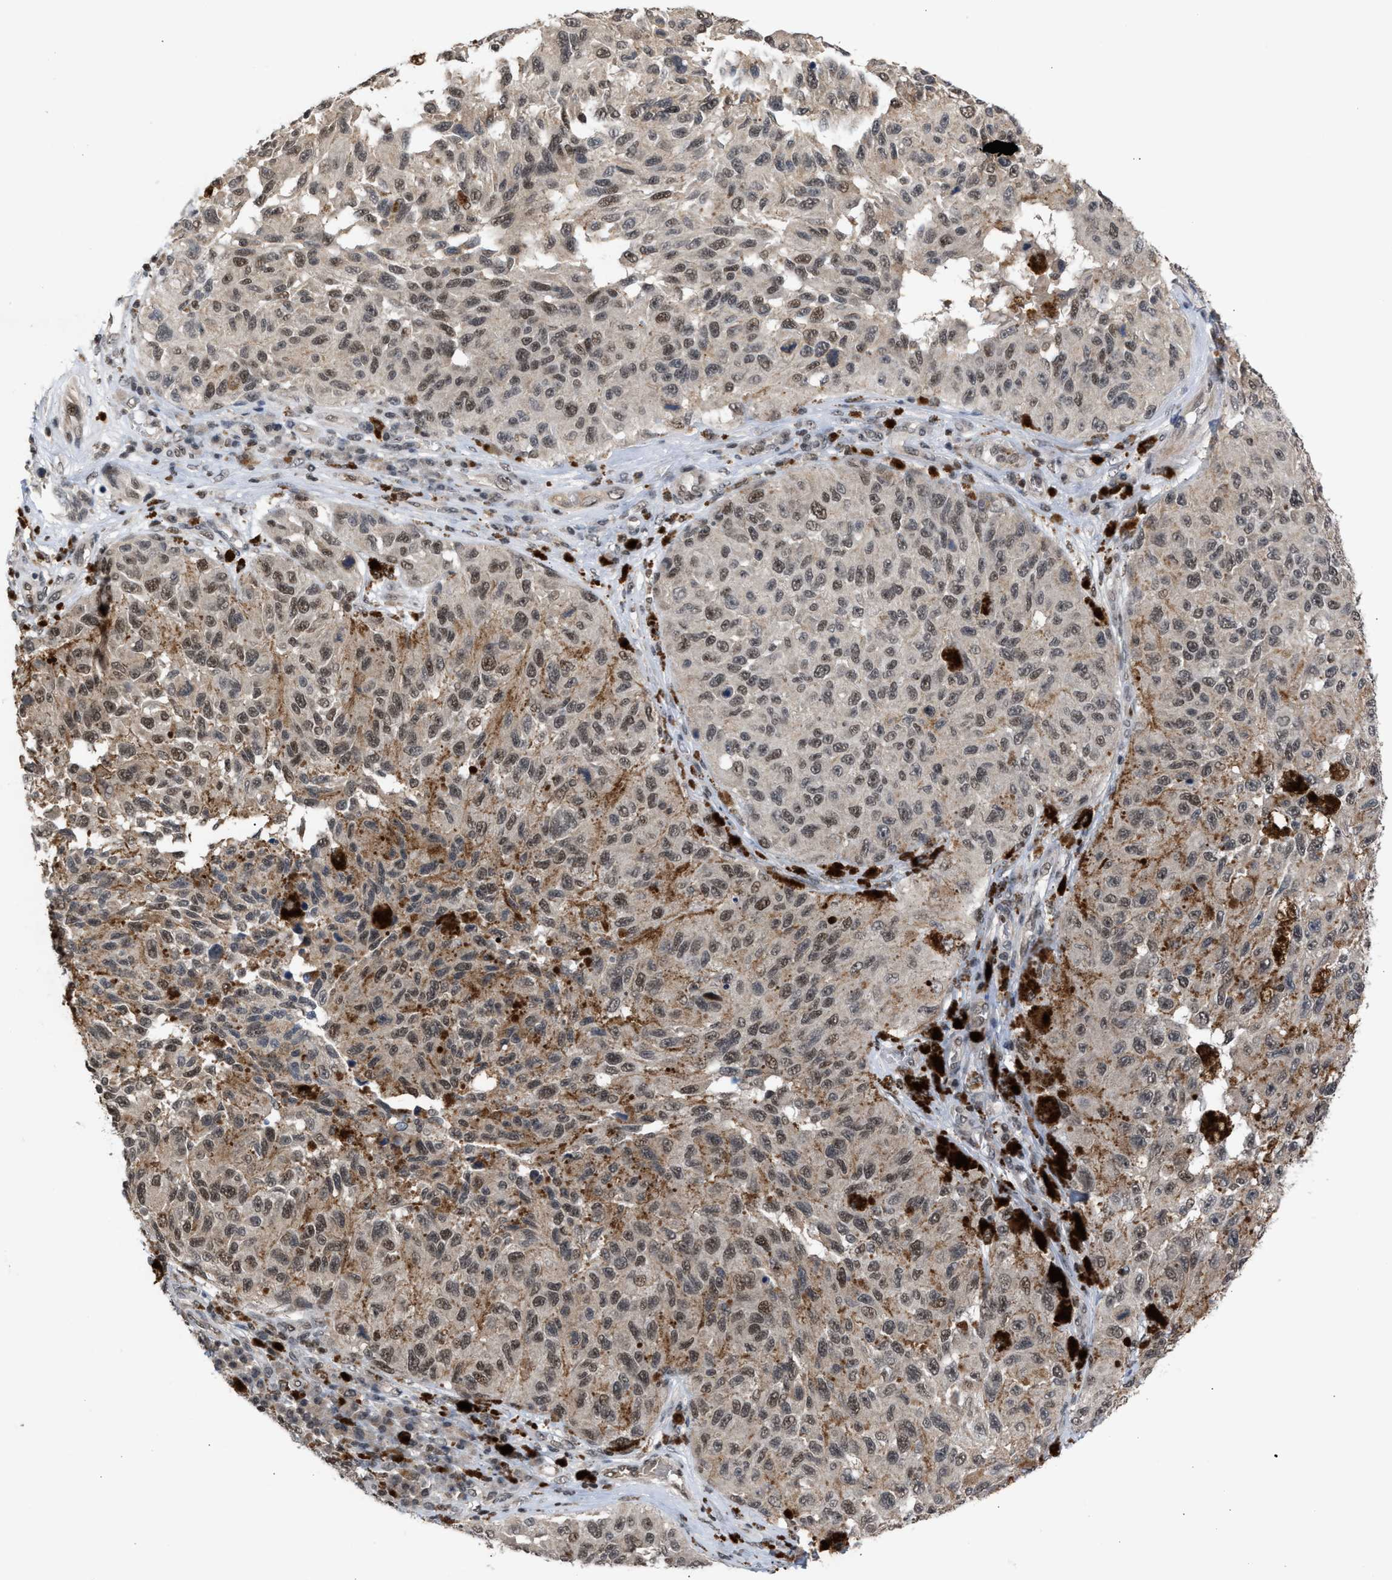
{"staining": {"intensity": "weak", "quantity": ">75%", "location": "nuclear"}, "tissue": "melanoma", "cell_type": "Tumor cells", "image_type": "cancer", "snomed": [{"axis": "morphology", "description": "Malignant melanoma, NOS"}, {"axis": "topography", "description": "Skin"}], "caption": "Weak nuclear protein staining is seen in approximately >75% of tumor cells in melanoma. The staining is performed using DAB brown chromogen to label protein expression. The nuclei are counter-stained blue using hematoxylin.", "gene": "C9orf78", "patient": {"sex": "female", "age": 73}}